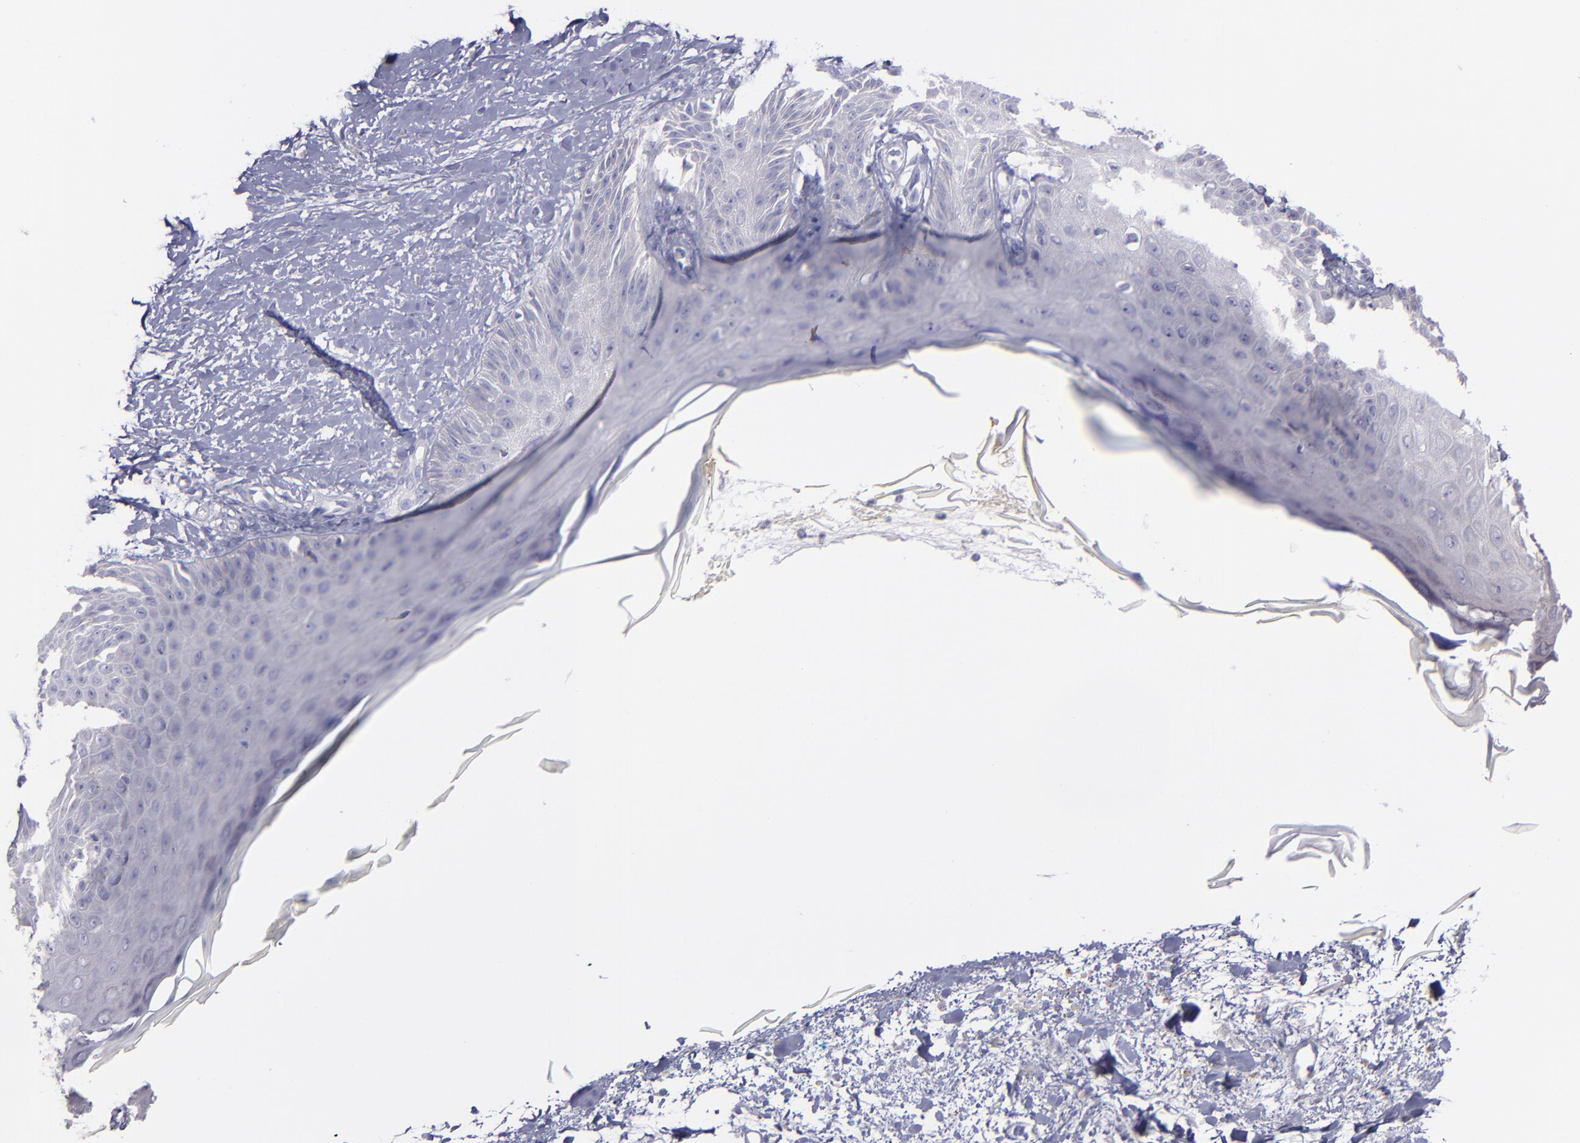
{"staining": {"intensity": "negative", "quantity": "none", "location": "none"}, "tissue": "skin cancer", "cell_type": "Tumor cells", "image_type": "cancer", "snomed": [{"axis": "morphology", "description": "Squamous cell carcinoma, NOS"}, {"axis": "topography", "description": "Skin"}], "caption": "Immunohistochemical staining of skin cancer (squamous cell carcinoma) shows no significant positivity in tumor cells.", "gene": "SNAP25", "patient": {"sex": "female", "age": 40}}